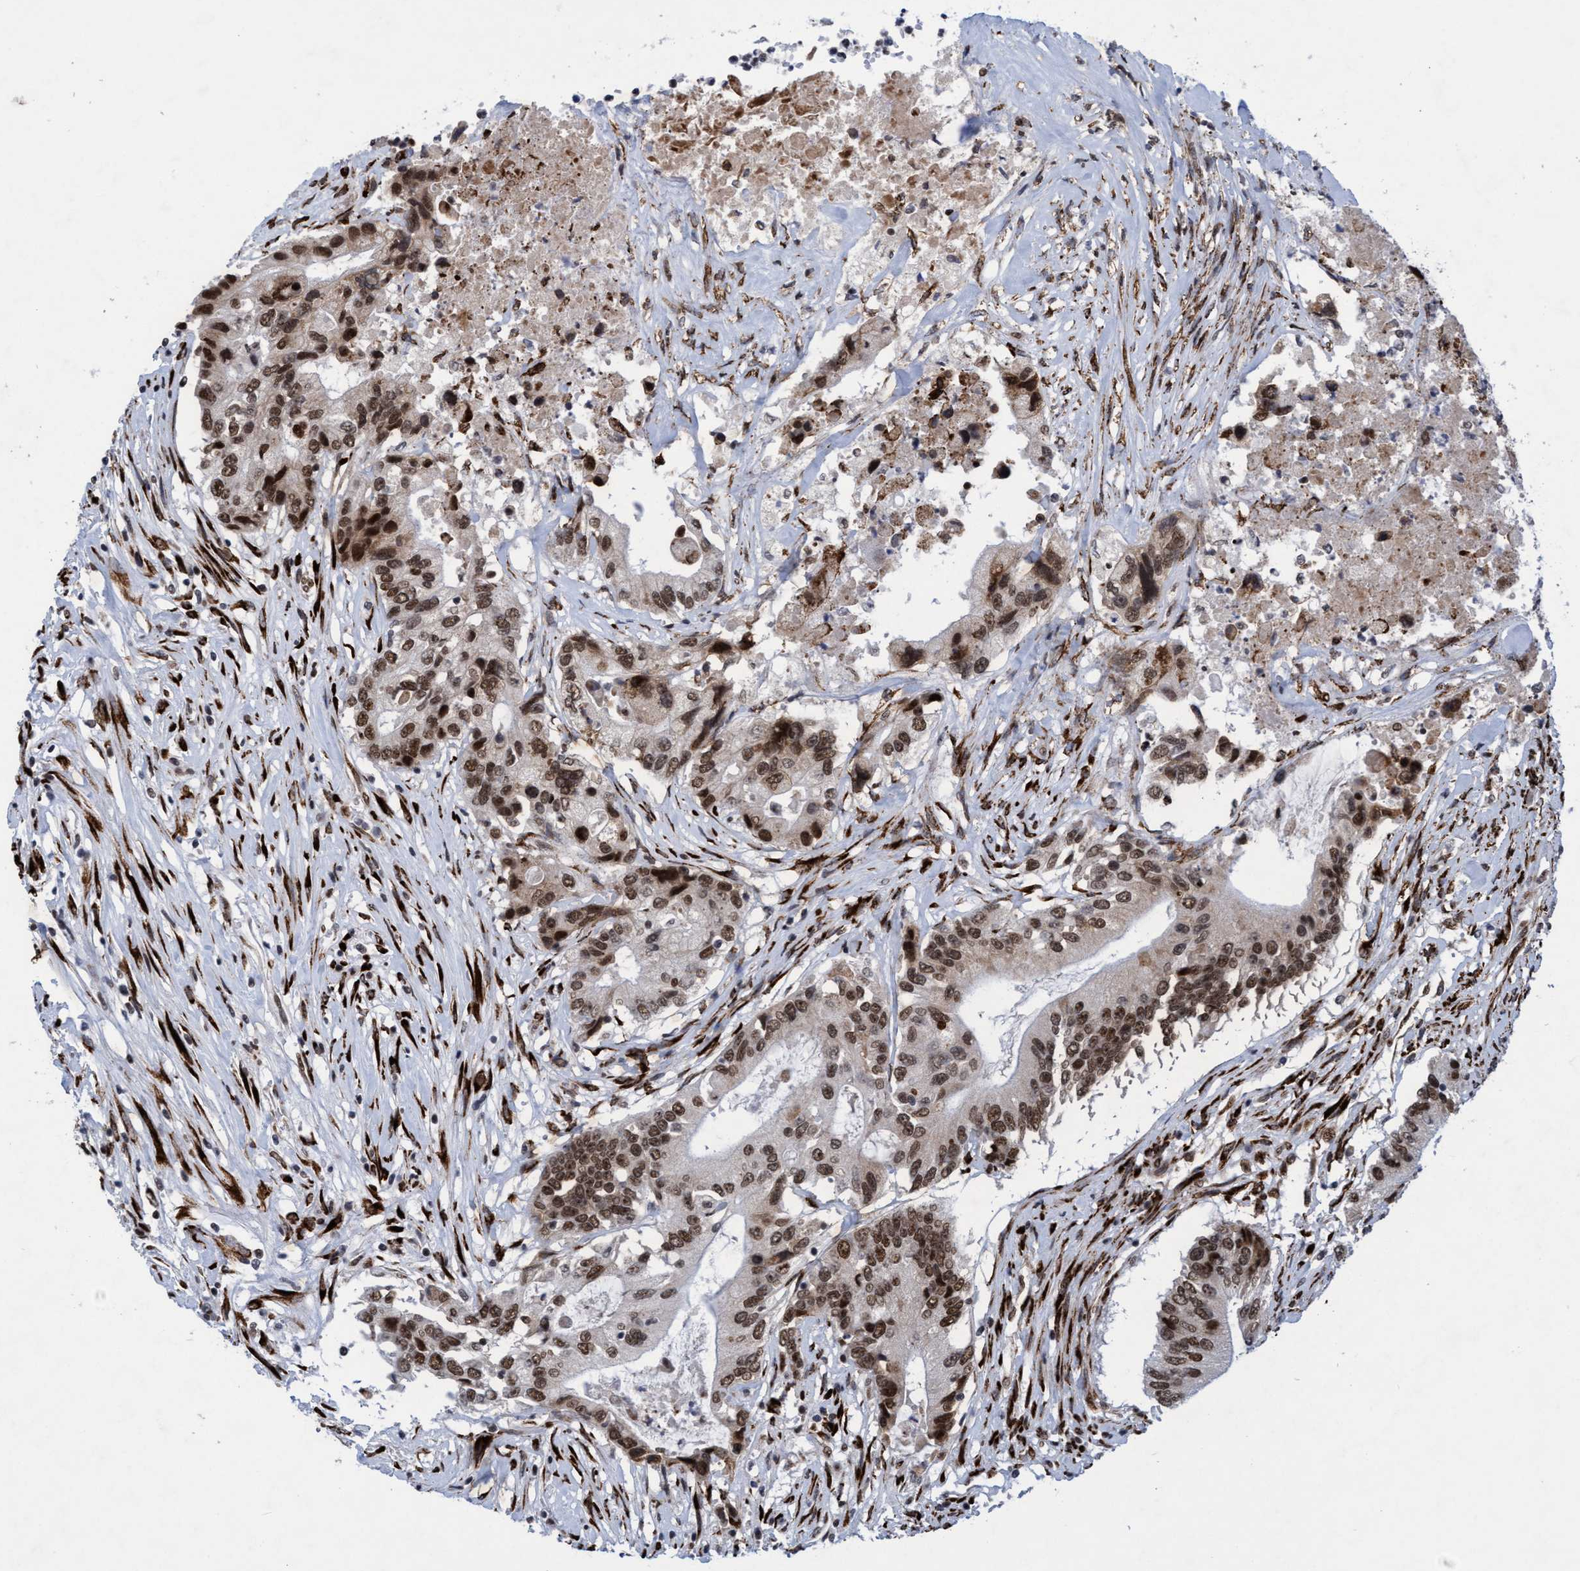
{"staining": {"intensity": "moderate", "quantity": ">75%", "location": "nuclear"}, "tissue": "colorectal cancer", "cell_type": "Tumor cells", "image_type": "cancer", "snomed": [{"axis": "morphology", "description": "Adenocarcinoma, NOS"}, {"axis": "topography", "description": "Colon"}], "caption": "An immunohistochemistry (IHC) photomicrograph of neoplastic tissue is shown. Protein staining in brown highlights moderate nuclear positivity in adenocarcinoma (colorectal) within tumor cells.", "gene": "GLT6D1", "patient": {"sex": "female", "age": 77}}